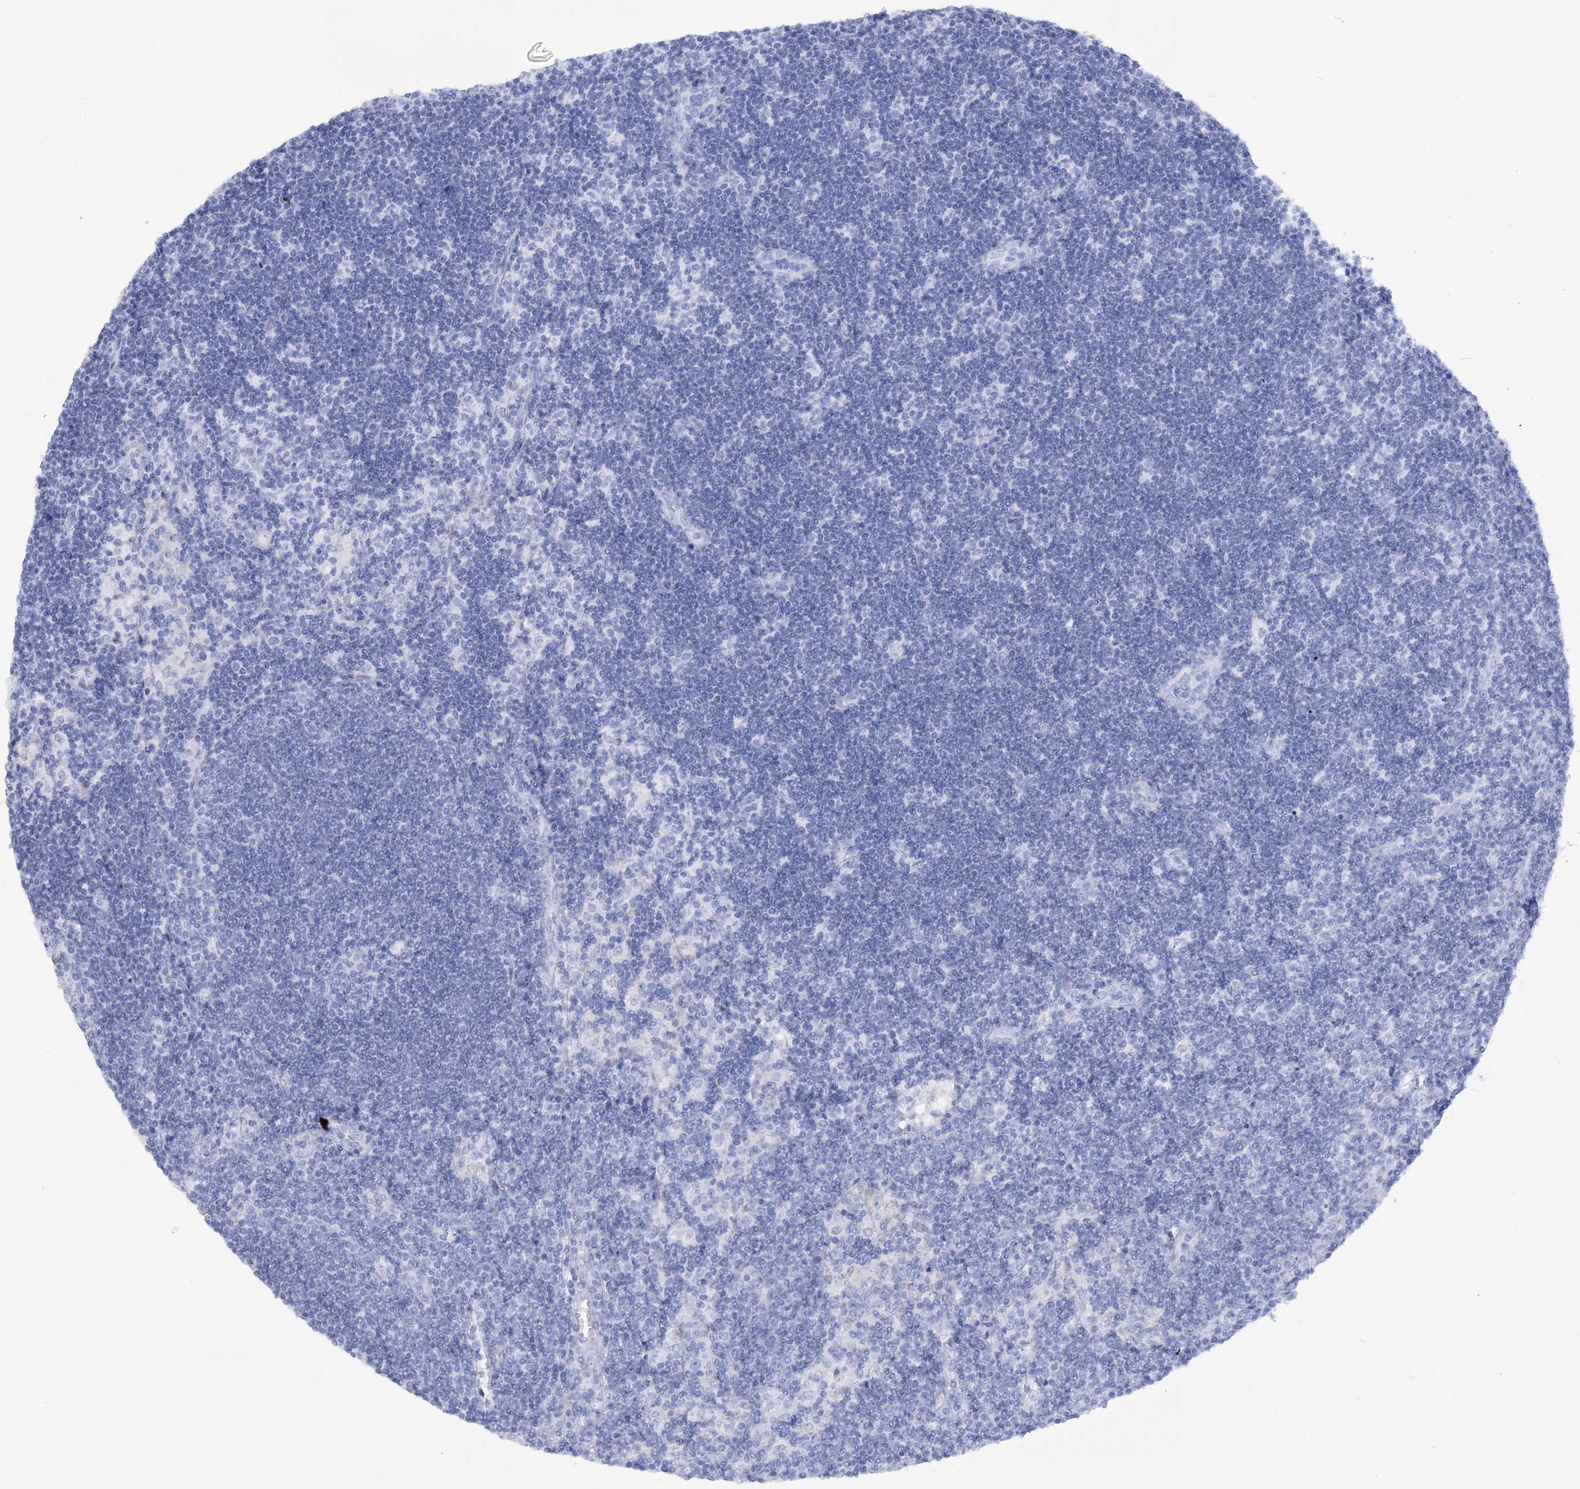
{"staining": {"intensity": "negative", "quantity": "none", "location": "none"}, "tissue": "lymph node", "cell_type": "Germinal center cells", "image_type": "normal", "snomed": [{"axis": "morphology", "description": "Normal tissue, NOS"}, {"axis": "topography", "description": "Lymph node"}], "caption": "IHC histopathology image of normal lymph node: lymph node stained with DAB (3,3'-diaminobenzidine) displays no significant protein staining in germinal center cells. (IHC, brightfield microscopy, high magnification).", "gene": "SIAE", "patient": {"sex": "male", "age": 24}}